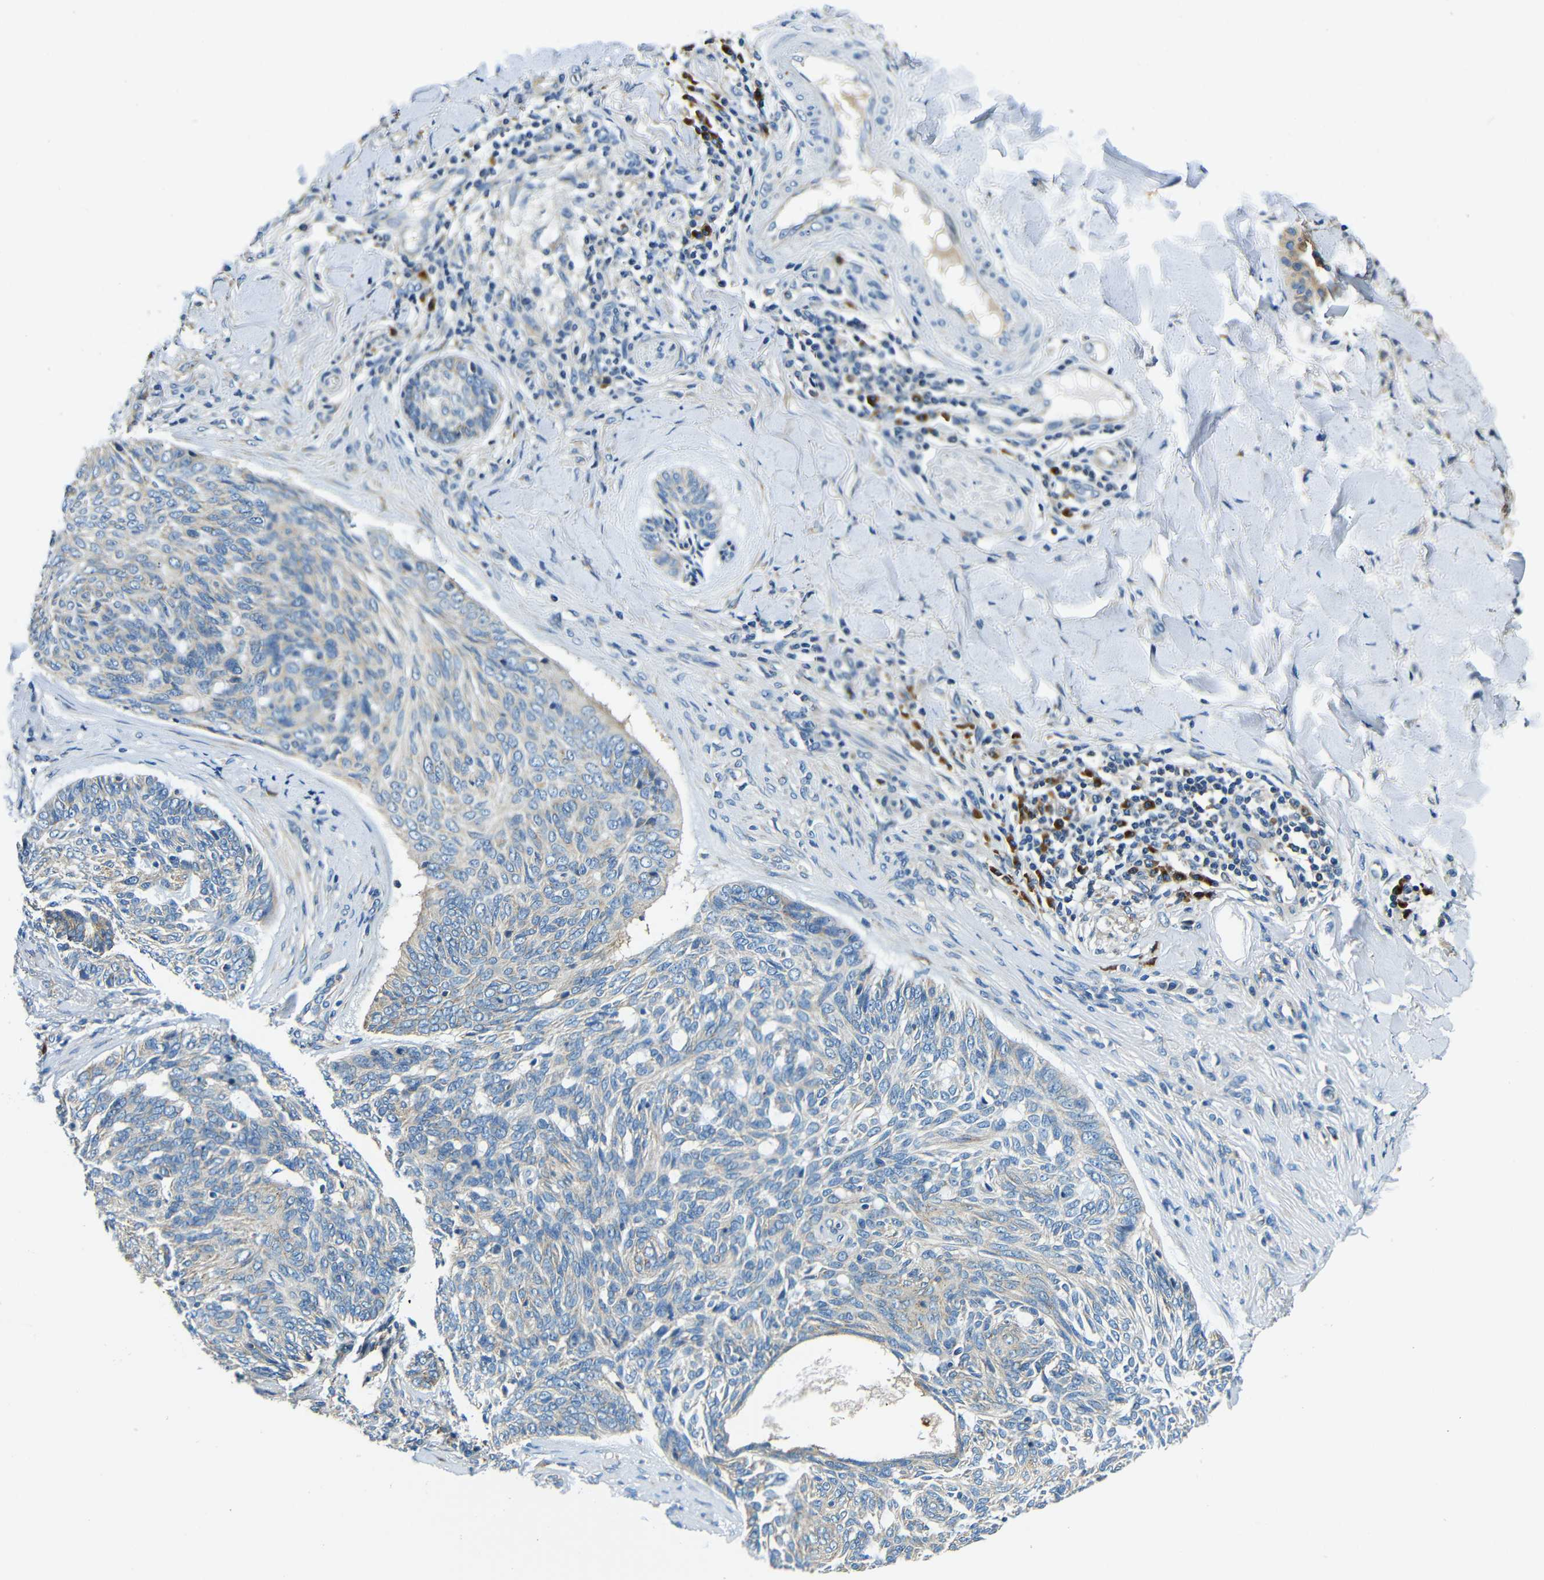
{"staining": {"intensity": "weak", "quantity": "<25%", "location": "cytoplasmic/membranous"}, "tissue": "skin cancer", "cell_type": "Tumor cells", "image_type": "cancer", "snomed": [{"axis": "morphology", "description": "Basal cell carcinoma"}, {"axis": "topography", "description": "Skin"}], "caption": "Skin basal cell carcinoma was stained to show a protein in brown. There is no significant expression in tumor cells.", "gene": "USO1", "patient": {"sex": "male", "age": 43}}